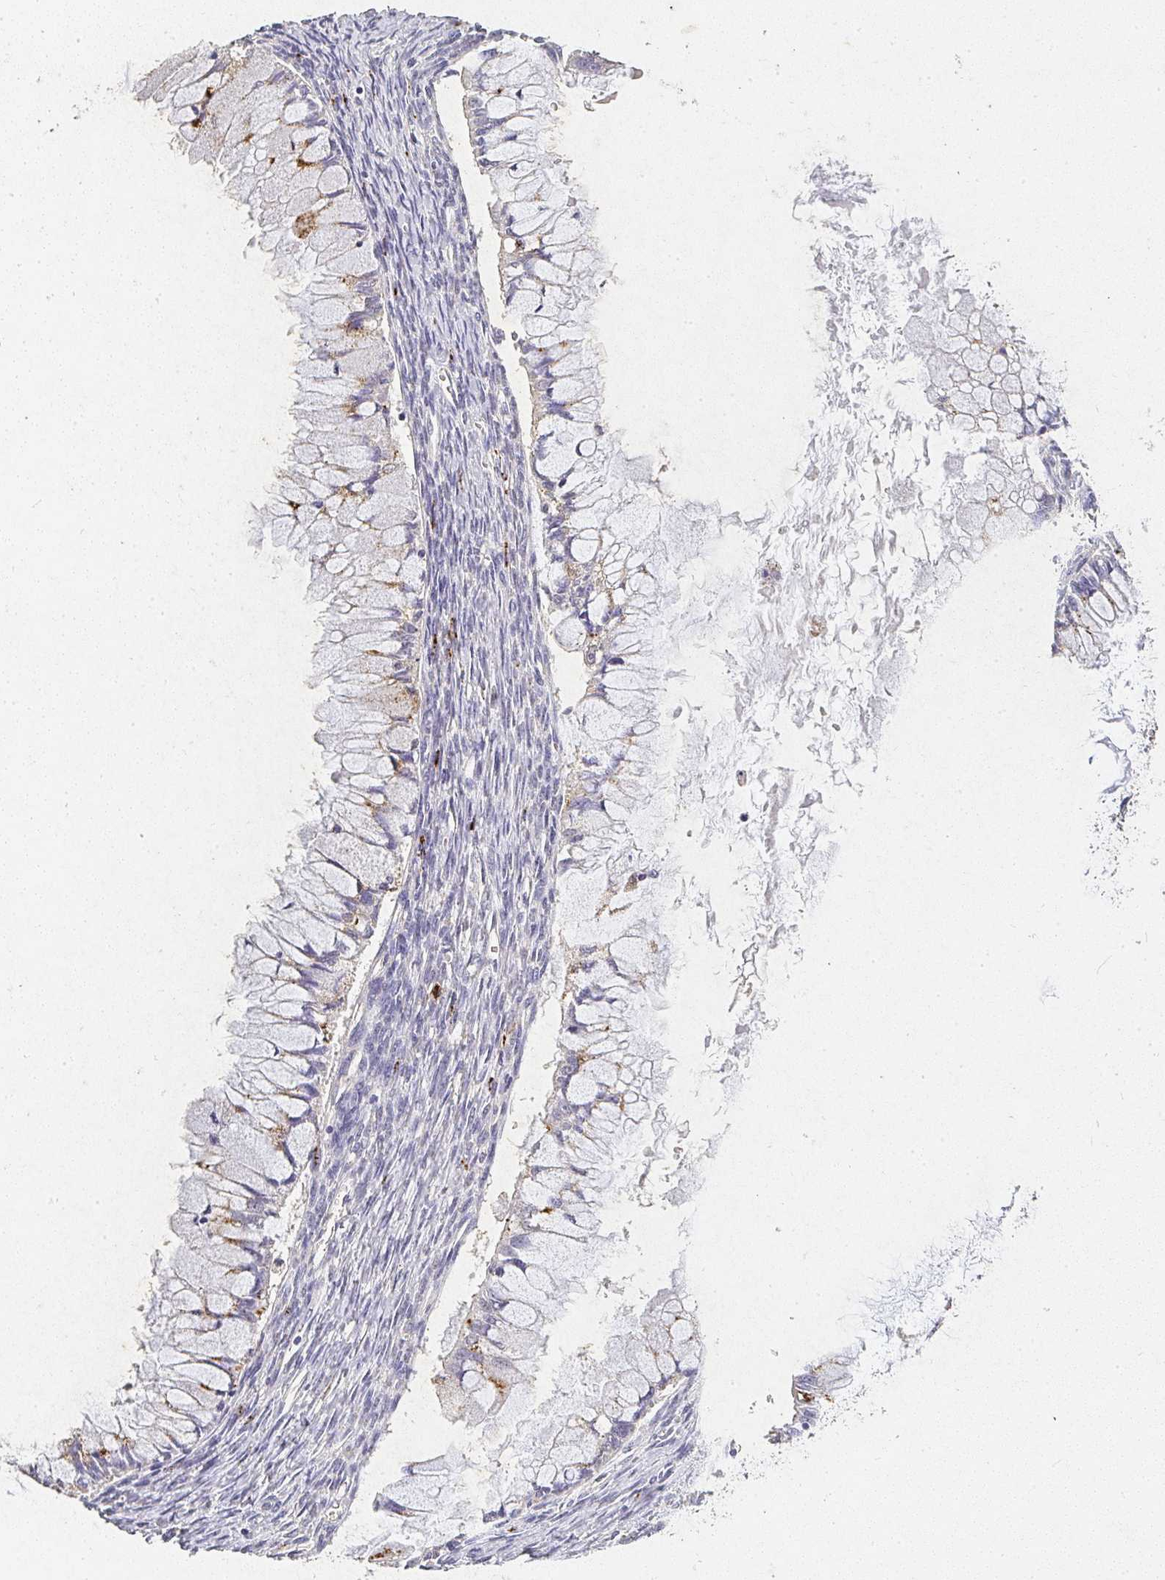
{"staining": {"intensity": "moderate", "quantity": "<25%", "location": "cytoplasmic/membranous"}, "tissue": "ovarian cancer", "cell_type": "Tumor cells", "image_type": "cancer", "snomed": [{"axis": "morphology", "description": "Cystadenocarcinoma, mucinous, NOS"}, {"axis": "topography", "description": "Ovary"}], "caption": "Protein expression analysis of human ovarian mucinous cystadenocarcinoma reveals moderate cytoplasmic/membranous positivity in about <25% of tumor cells.", "gene": "RPS2", "patient": {"sex": "female", "age": 34}}